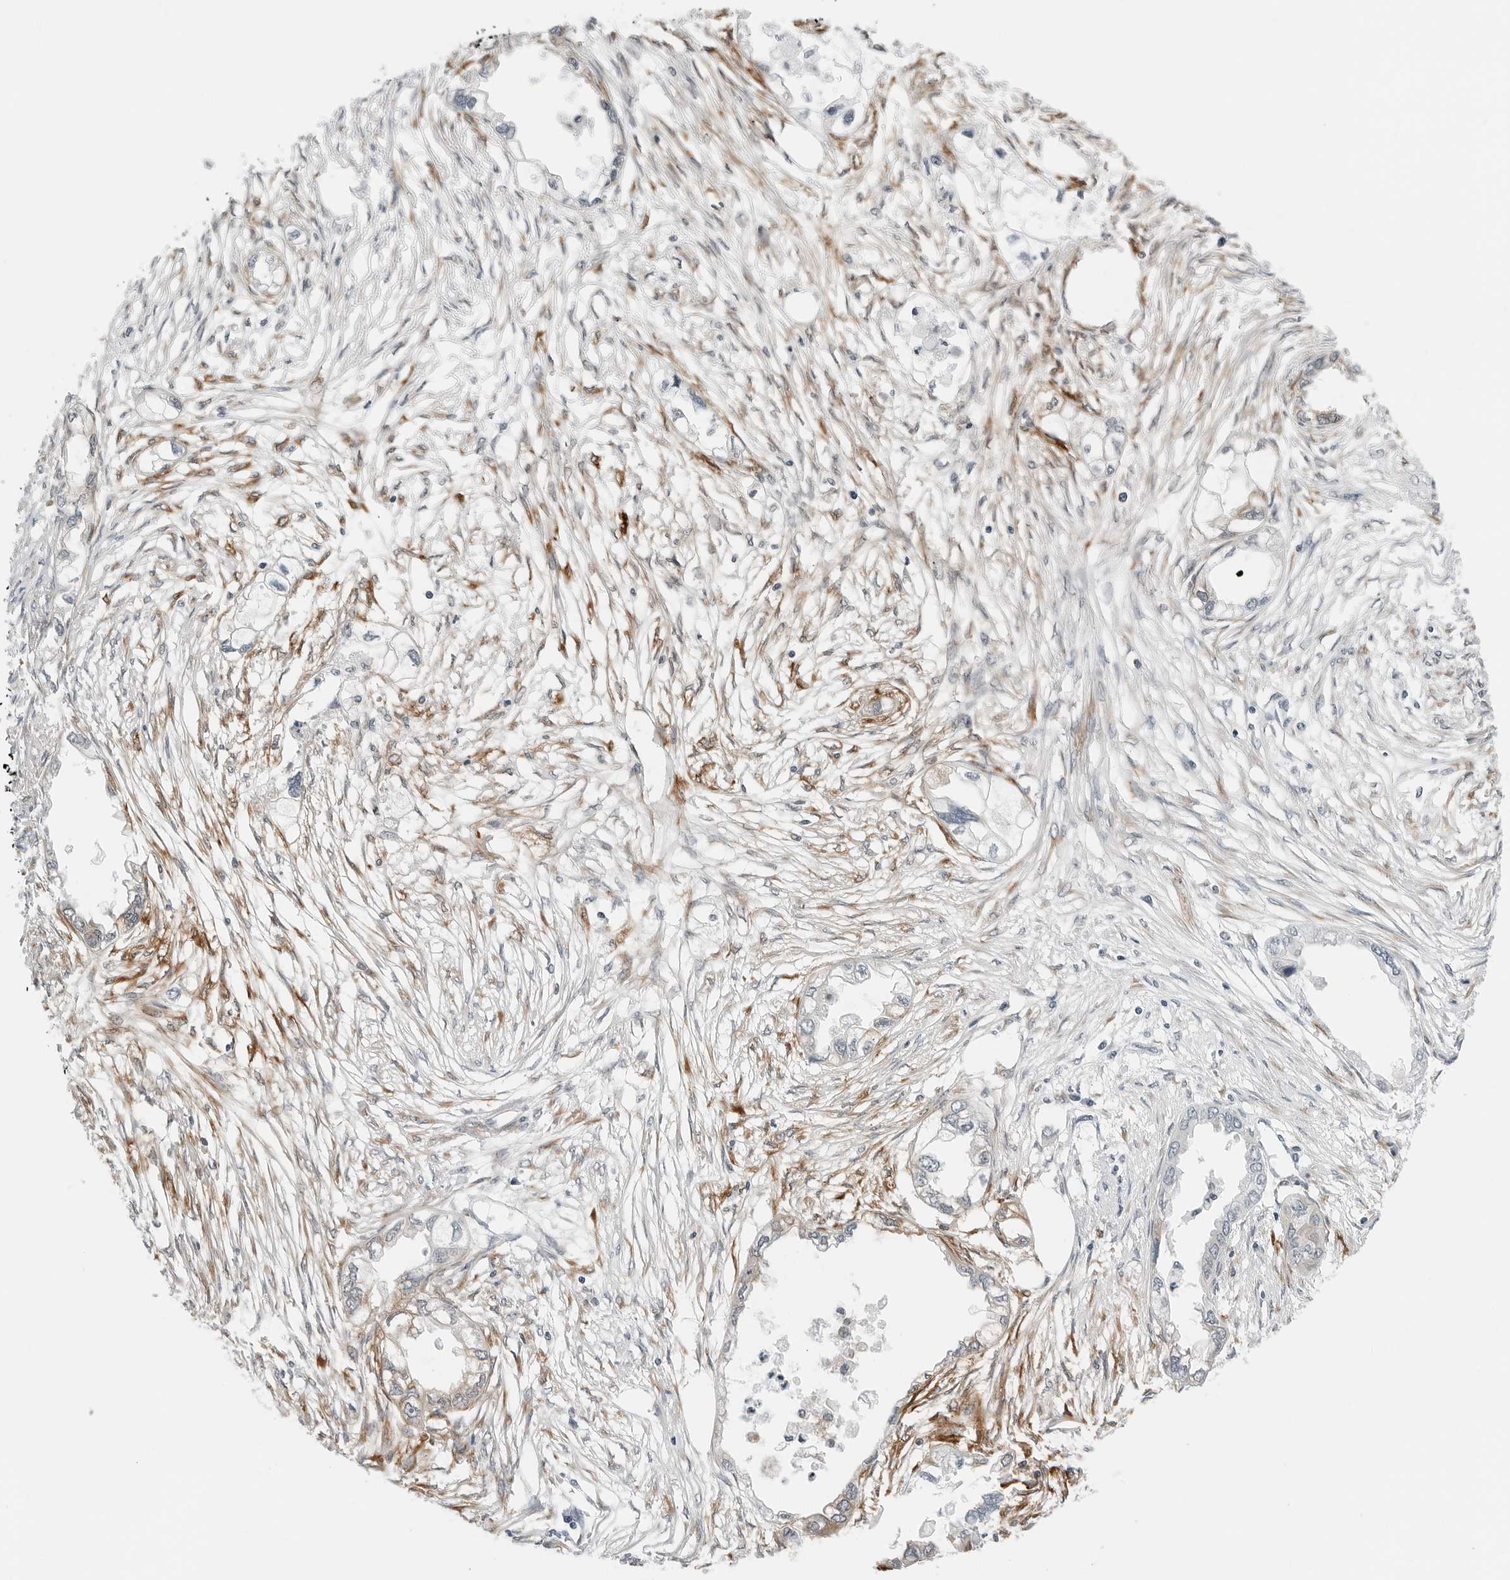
{"staining": {"intensity": "weak", "quantity": "<25%", "location": "cytoplasmic/membranous"}, "tissue": "endometrial cancer", "cell_type": "Tumor cells", "image_type": "cancer", "snomed": [{"axis": "morphology", "description": "Adenocarcinoma, NOS"}, {"axis": "morphology", "description": "Adenocarcinoma, metastatic, NOS"}, {"axis": "topography", "description": "Adipose tissue"}, {"axis": "topography", "description": "Endometrium"}], "caption": "An IHC photomicrograph of endometrial cancer is shown. There is no staining in tumor cells of endometrial cancer.", "gene": "P4HA2", "patient": {"sex": "female", "age": 67}}